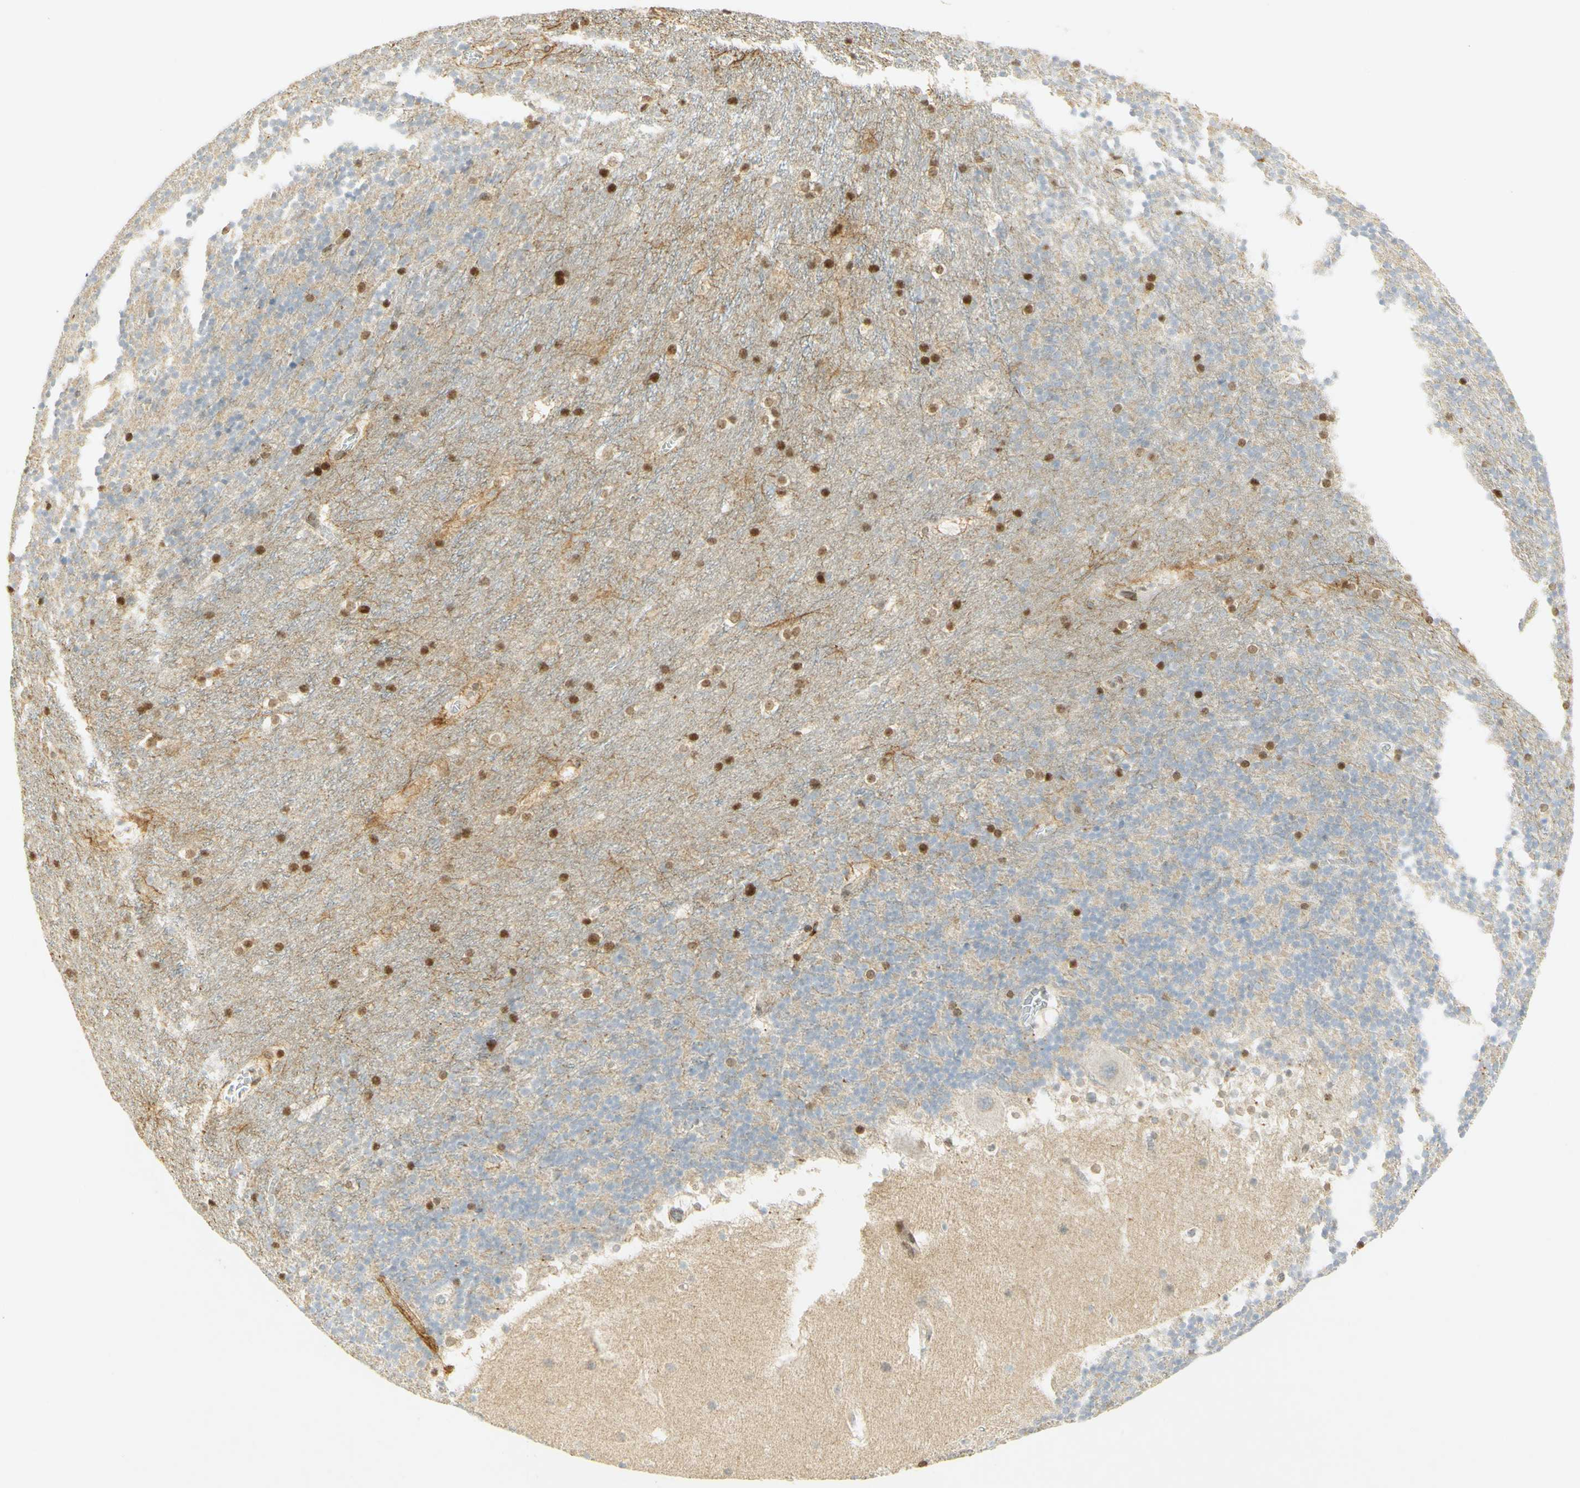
{"staining": {"intensity": "strong", "quantity": "<25%", "location": "nuclear"}, "tissue": "cerebellum", "cell_type": "Cells in granular layer", "image_type": "normal", "snomed": [{"axis": "morphology", "description": "Normal tissue, NOS"}, {"axis": "topography", "description": "Cerebellum"}], "caption": "DAB immunohistochemical staining of unremarkable cerebellum shows strong nuclear protein positivity in approximately <25% of cells in granular layer.", "gene": "E2F1", "patient": {"sex": "male", "age": 45}}